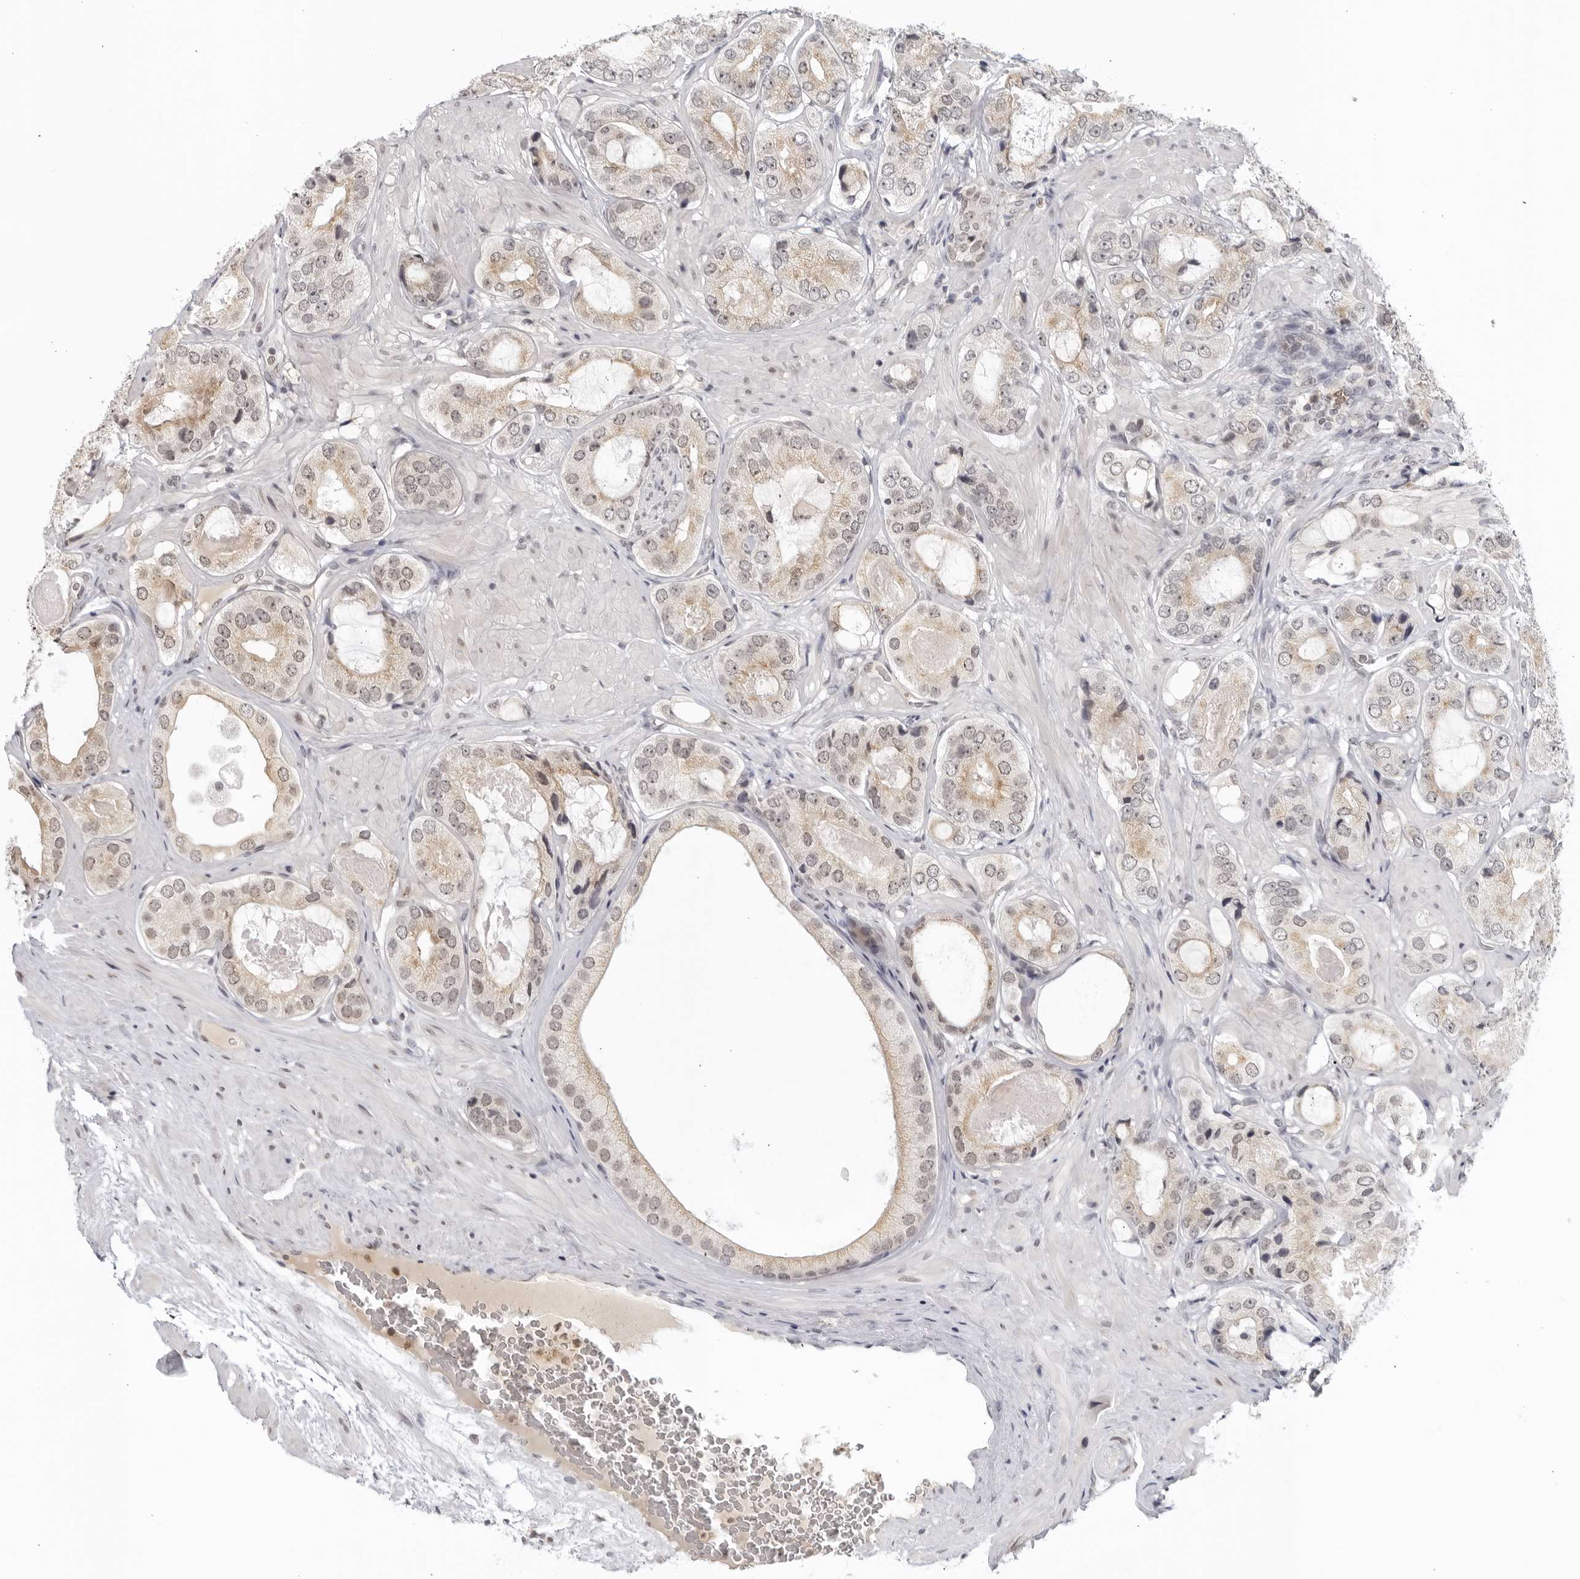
{"staining": {"intensity": "weak", "quantity": "25%-75%", "location": "cytoplasmic/membranous"}, "tissue": "prostate cancer", "cell_type": "Tumor cells", "image_type": "cancer", "snomed": [{"axis": "morphology", "description": "Adenocarcinoma, High grade"}, {"axis": "topography", "description": "Prostate"}], "caption": "Immunohistochemistry histopathology image of neoplastic tissue: prostate cancer (high-grade adenocarcinoma) stained using IHC displays low levels of weak protein expression localized specifically in the cytoplasmic/membranous of tumor cells, appearing as a cytoplasmic/membranous brown color.", "gene": "RAB11FIP3", "patient": {"sex": "male", "age": 59}}